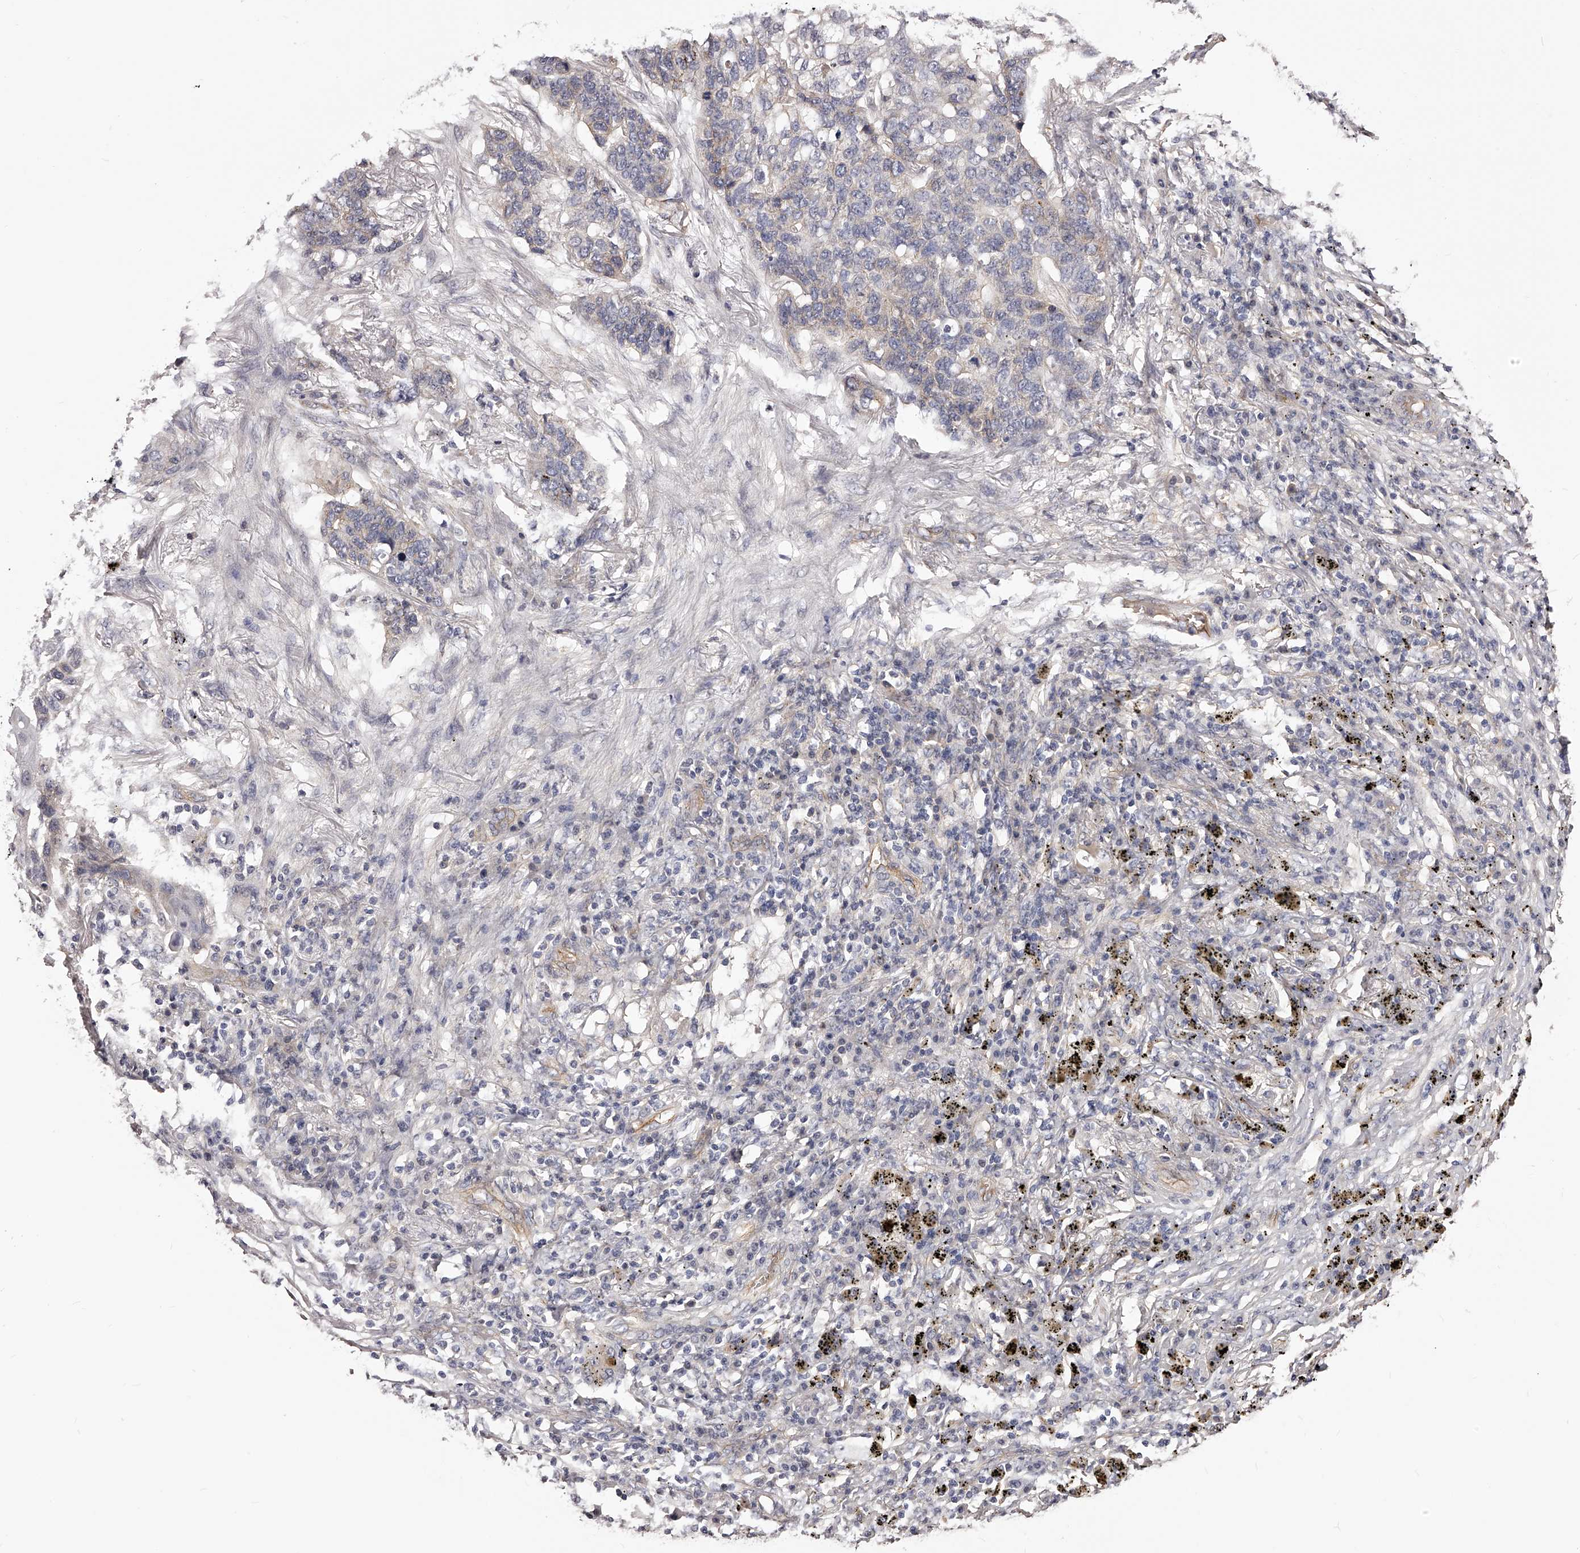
{"staining": {"intensity": "negative", "quantity": "none", "location": "none"}, "tissue": "lung cancer", "cell_type": "Tumor cells", "image_type": "cancer", "snomed": [{"axis": "morphology", "description": "Squamous cell carcinoma, NOS"}, {"axis": "topography", "description": "Lung"}], "caption": "An image of squamous cell carcinoma (lung) stained for a protein exhibits no brown staining in tumor cells.", "gene": "LTV1", "patient": {"sex": "female", "age": 63}}